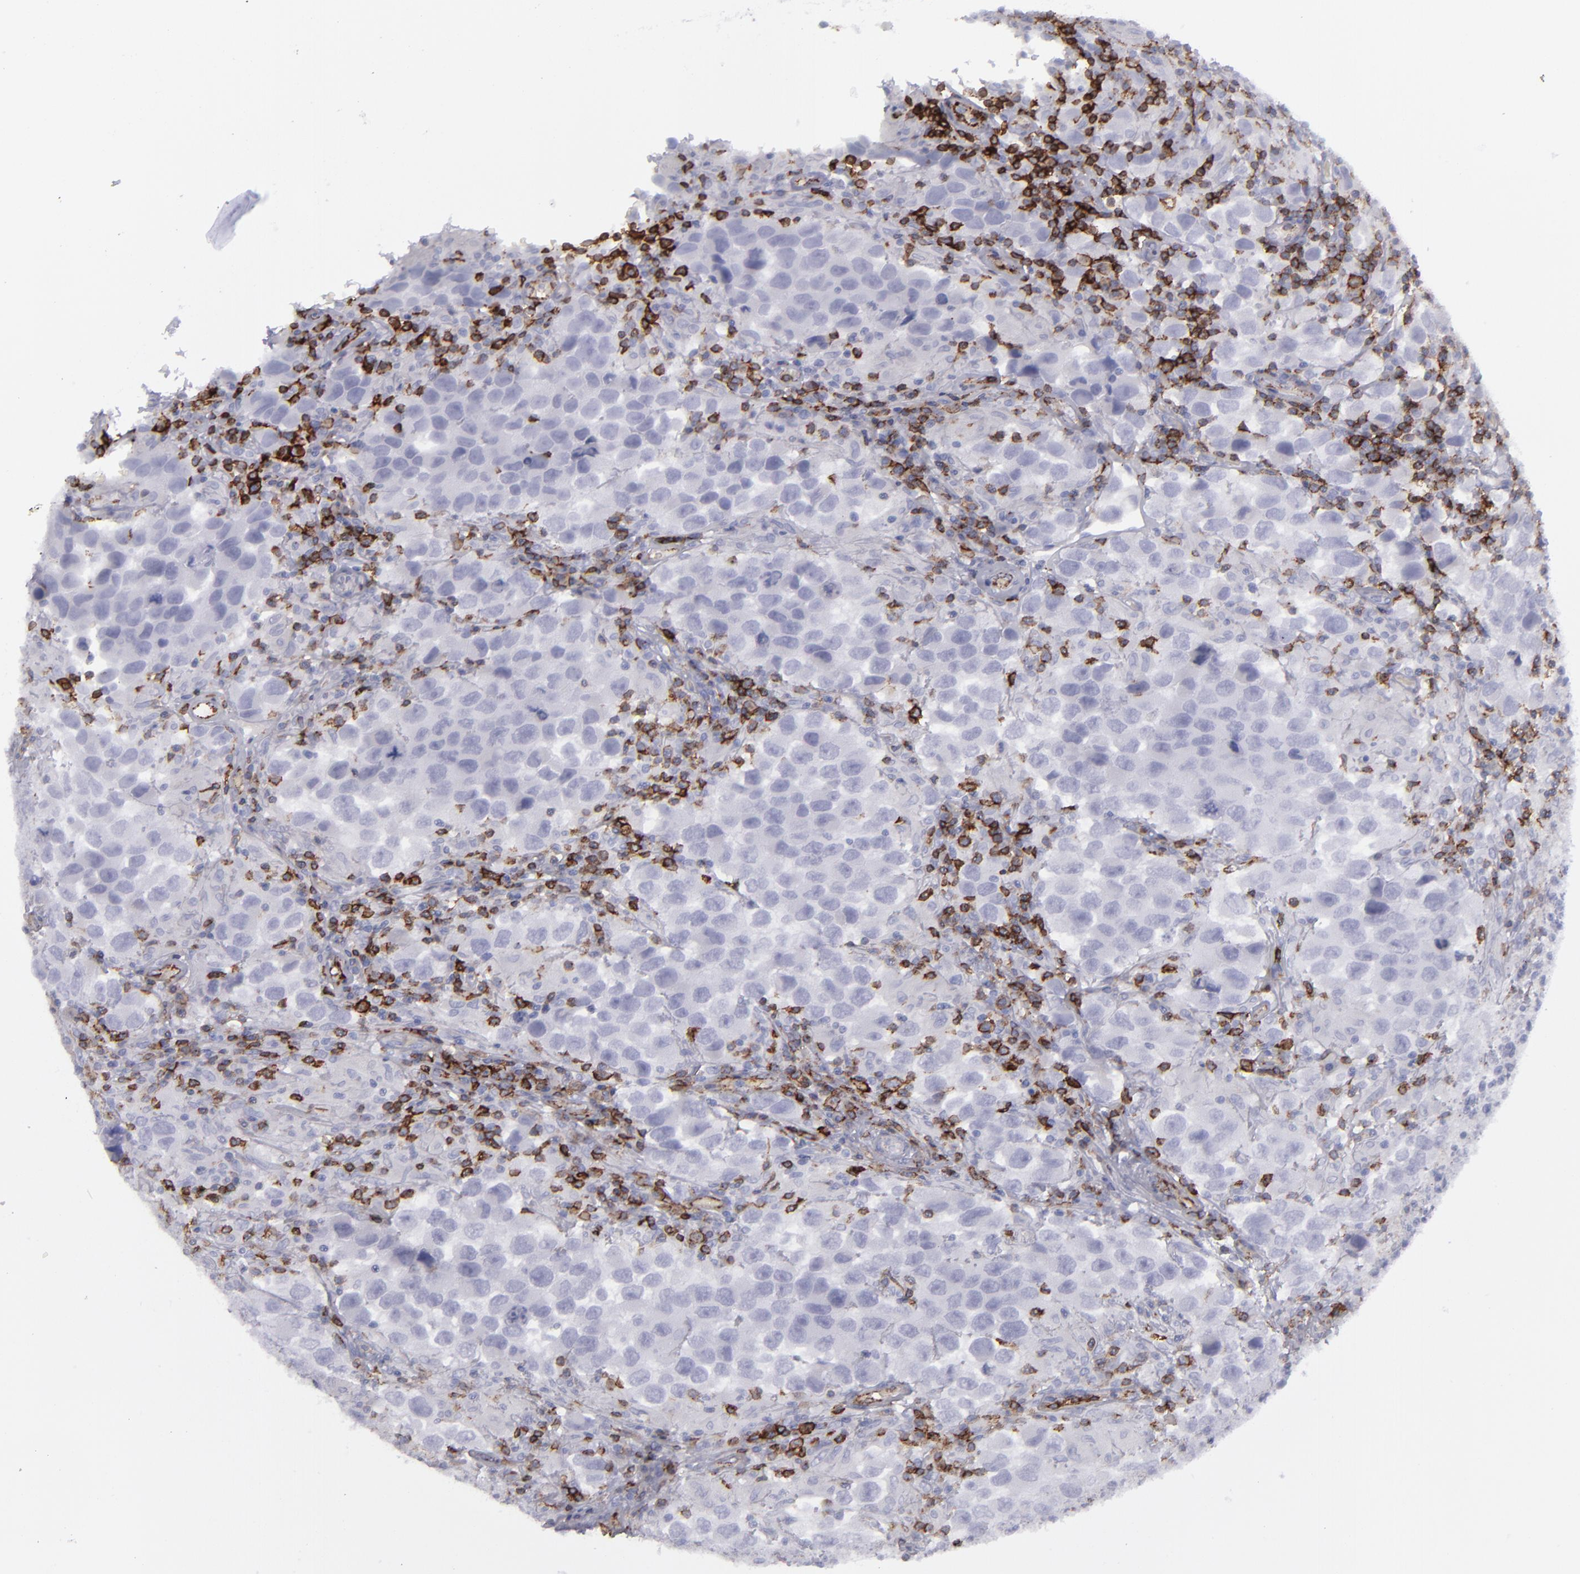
{"staining": {"intensity": "negative", "quantity": "none", "location": "none"}, "tissue": "testis cancer", "cell_type": "Tumor cells", "image_type": "cancer", "snomed": [{"axis": "morphology", "description": "Carcinoma, Embryonal, NOS"}, {"axis": "topography", "description": "Testis"}], "caption": "This is an IHC micrograph of embryonal carcinoma (testis). There is no staining in tumor cells.", "gene": "CD27", "patient": {"sex": "male", "age": 21}}